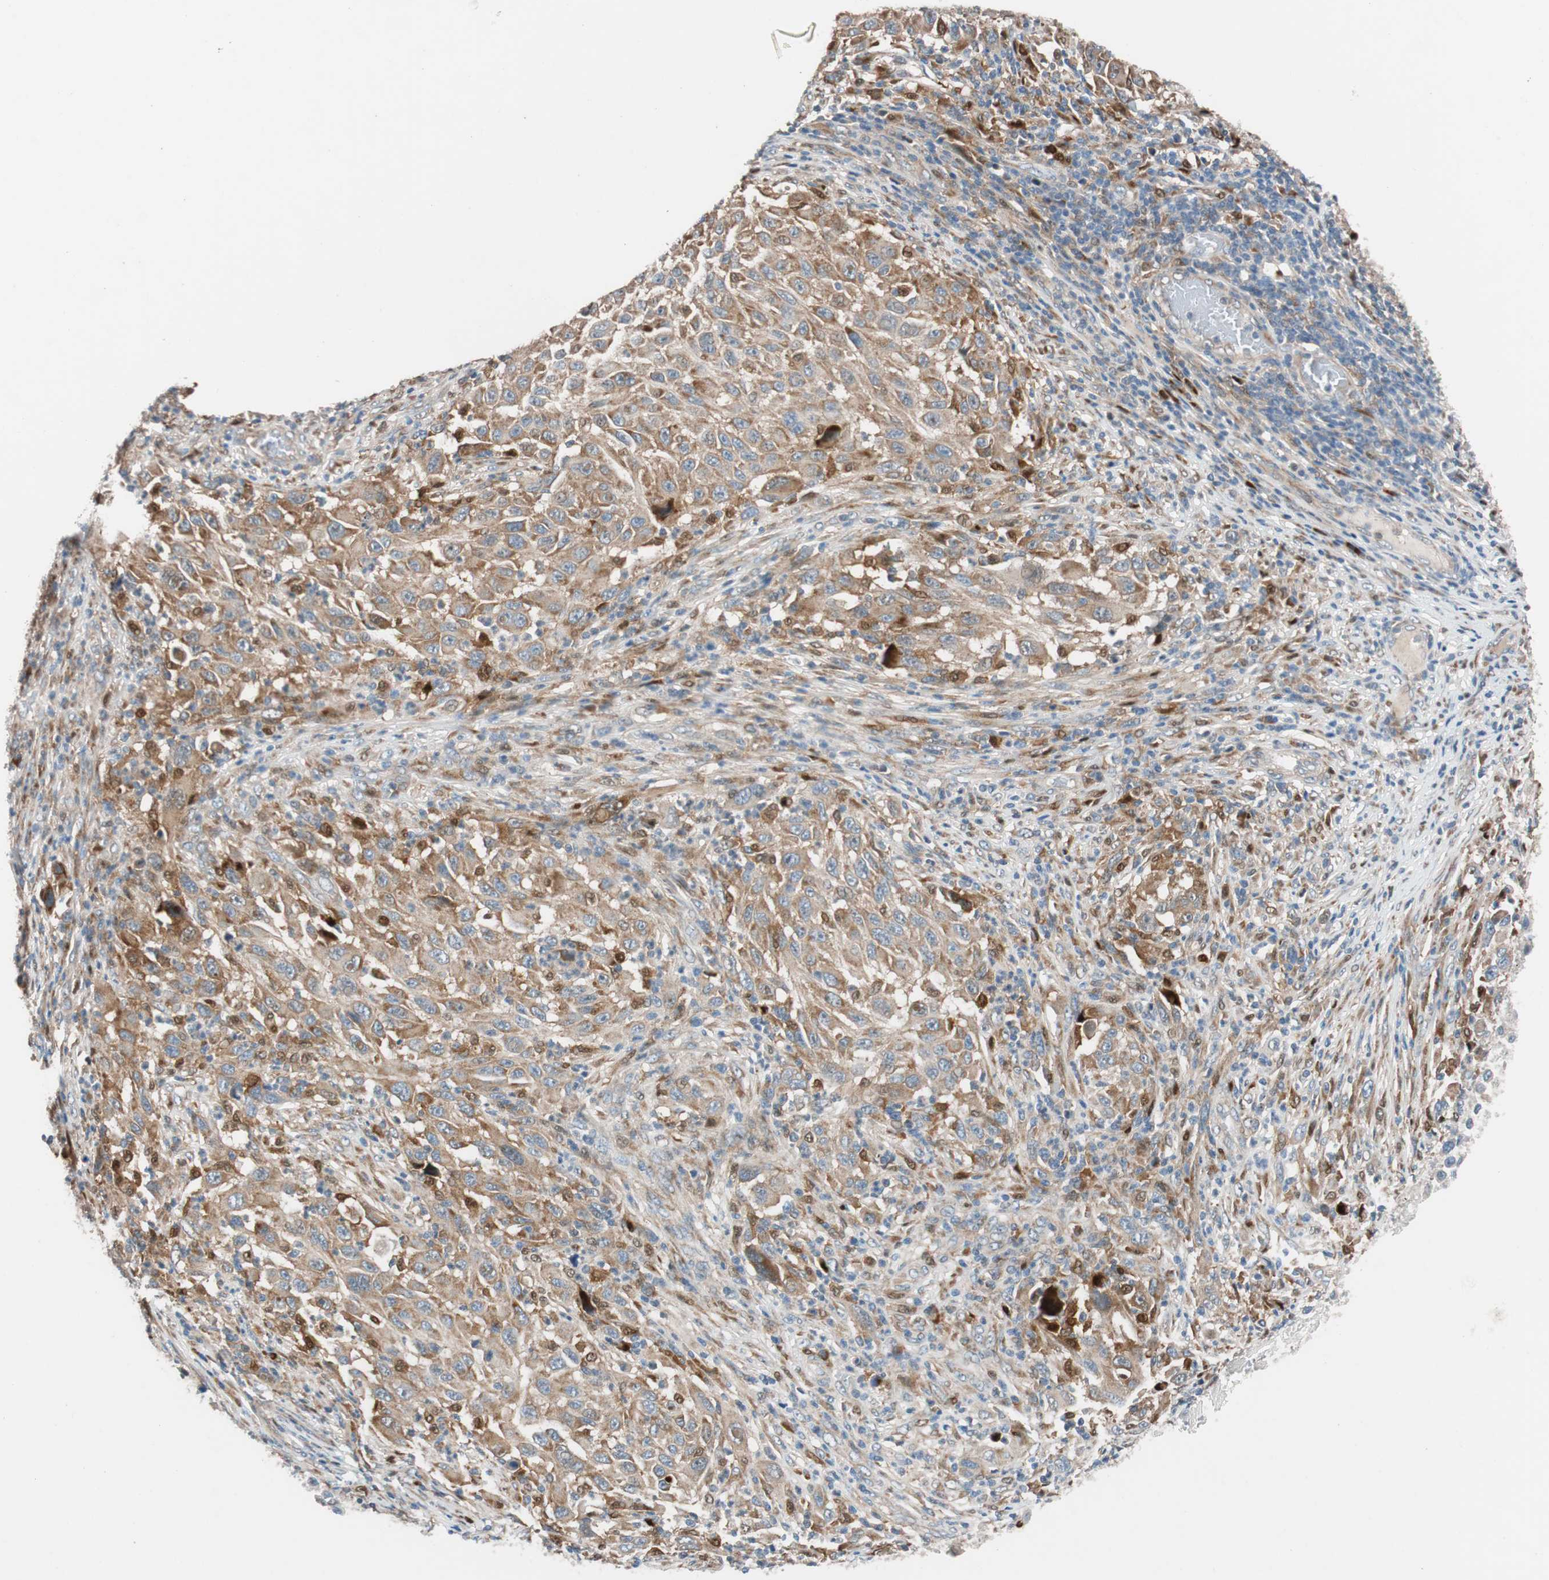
{"staining": {"intensity": "moderate", "quantity": ">75%", "location": "cytoplasmic/membranous"}, "tissue": "melanoma", "cell_type": "Tumor cells", "image_type": "cancer", "snomed": [{"axis": "morphology", "description": "Malignant melanoma, Metastatic site"}, {"axis": "topography", "description": "Lymph node"}], "caption": "The immunohistochemical stain labels moderate cytoplasmic/membranous positivity in tumor cells of malignant melanoma (metastatic site) tissue. (brown staining indicates protein expression, while blue staining denotes nuclei).", "gene": "FAAH", "patient": {"sex": "male", "age": 61}}